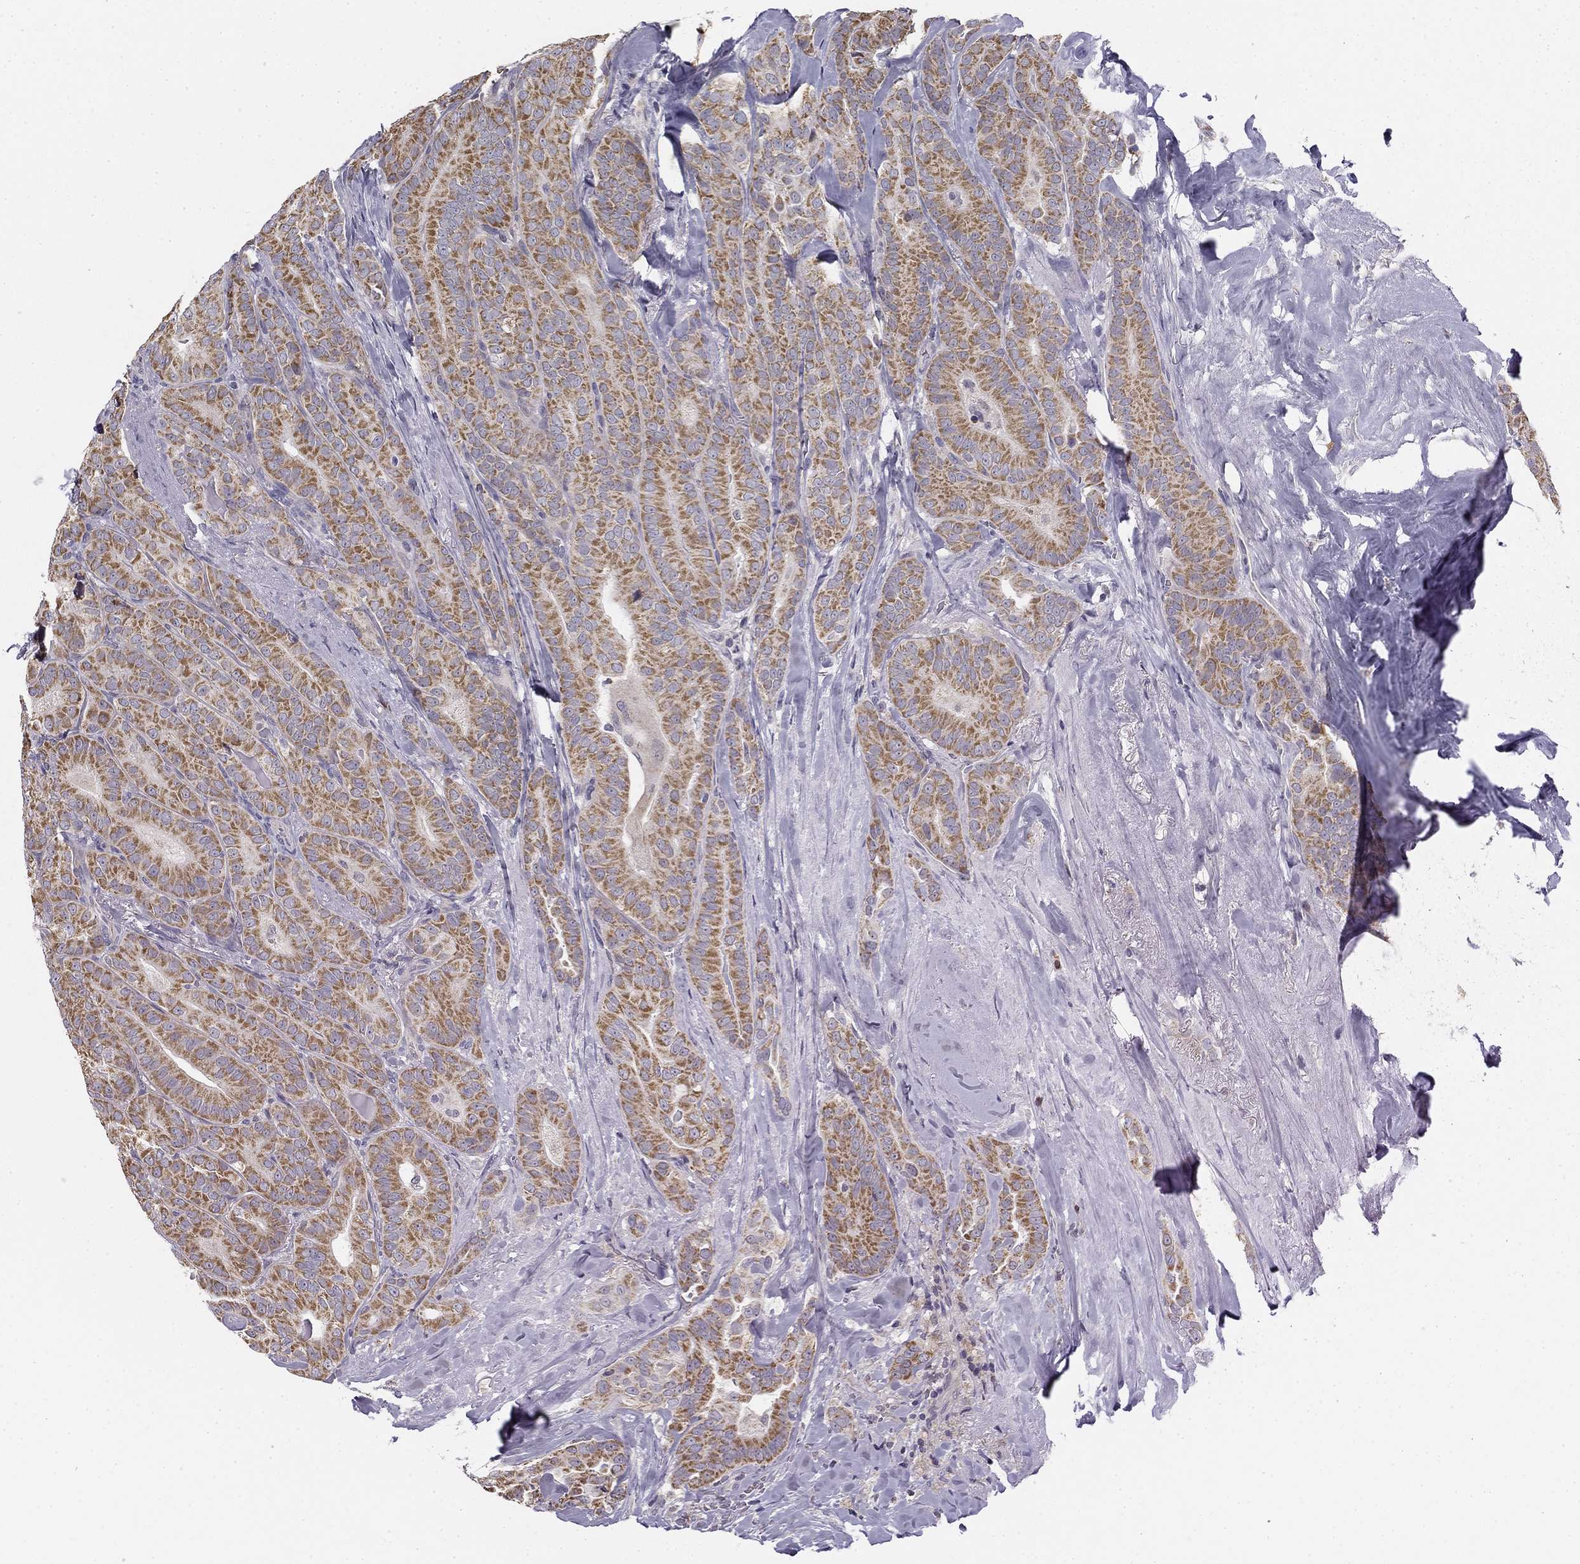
{"staining": {"intensity": "moderate", "quantity": ">75%", "location": "cytoplasmic/membranous"}, "tissue": "thyroid cancer", "cell_type": "Tumor cells", "image_type": "cancer", "snomed": [{"axis": "morphology", "description": "Papillary adenocarcinoma, NOS"}, {"axis": "topography", "description": "Thyroid gland"}], "caption": "Thyroid papillary adenocarcinoma stained with a brown dye exhibits moderate cytoplasmic/membranous positive expression in approximately >75% of tumor cells.", "gene": "SLC2A9", "patient": {"sex": "male", "age": 61}}